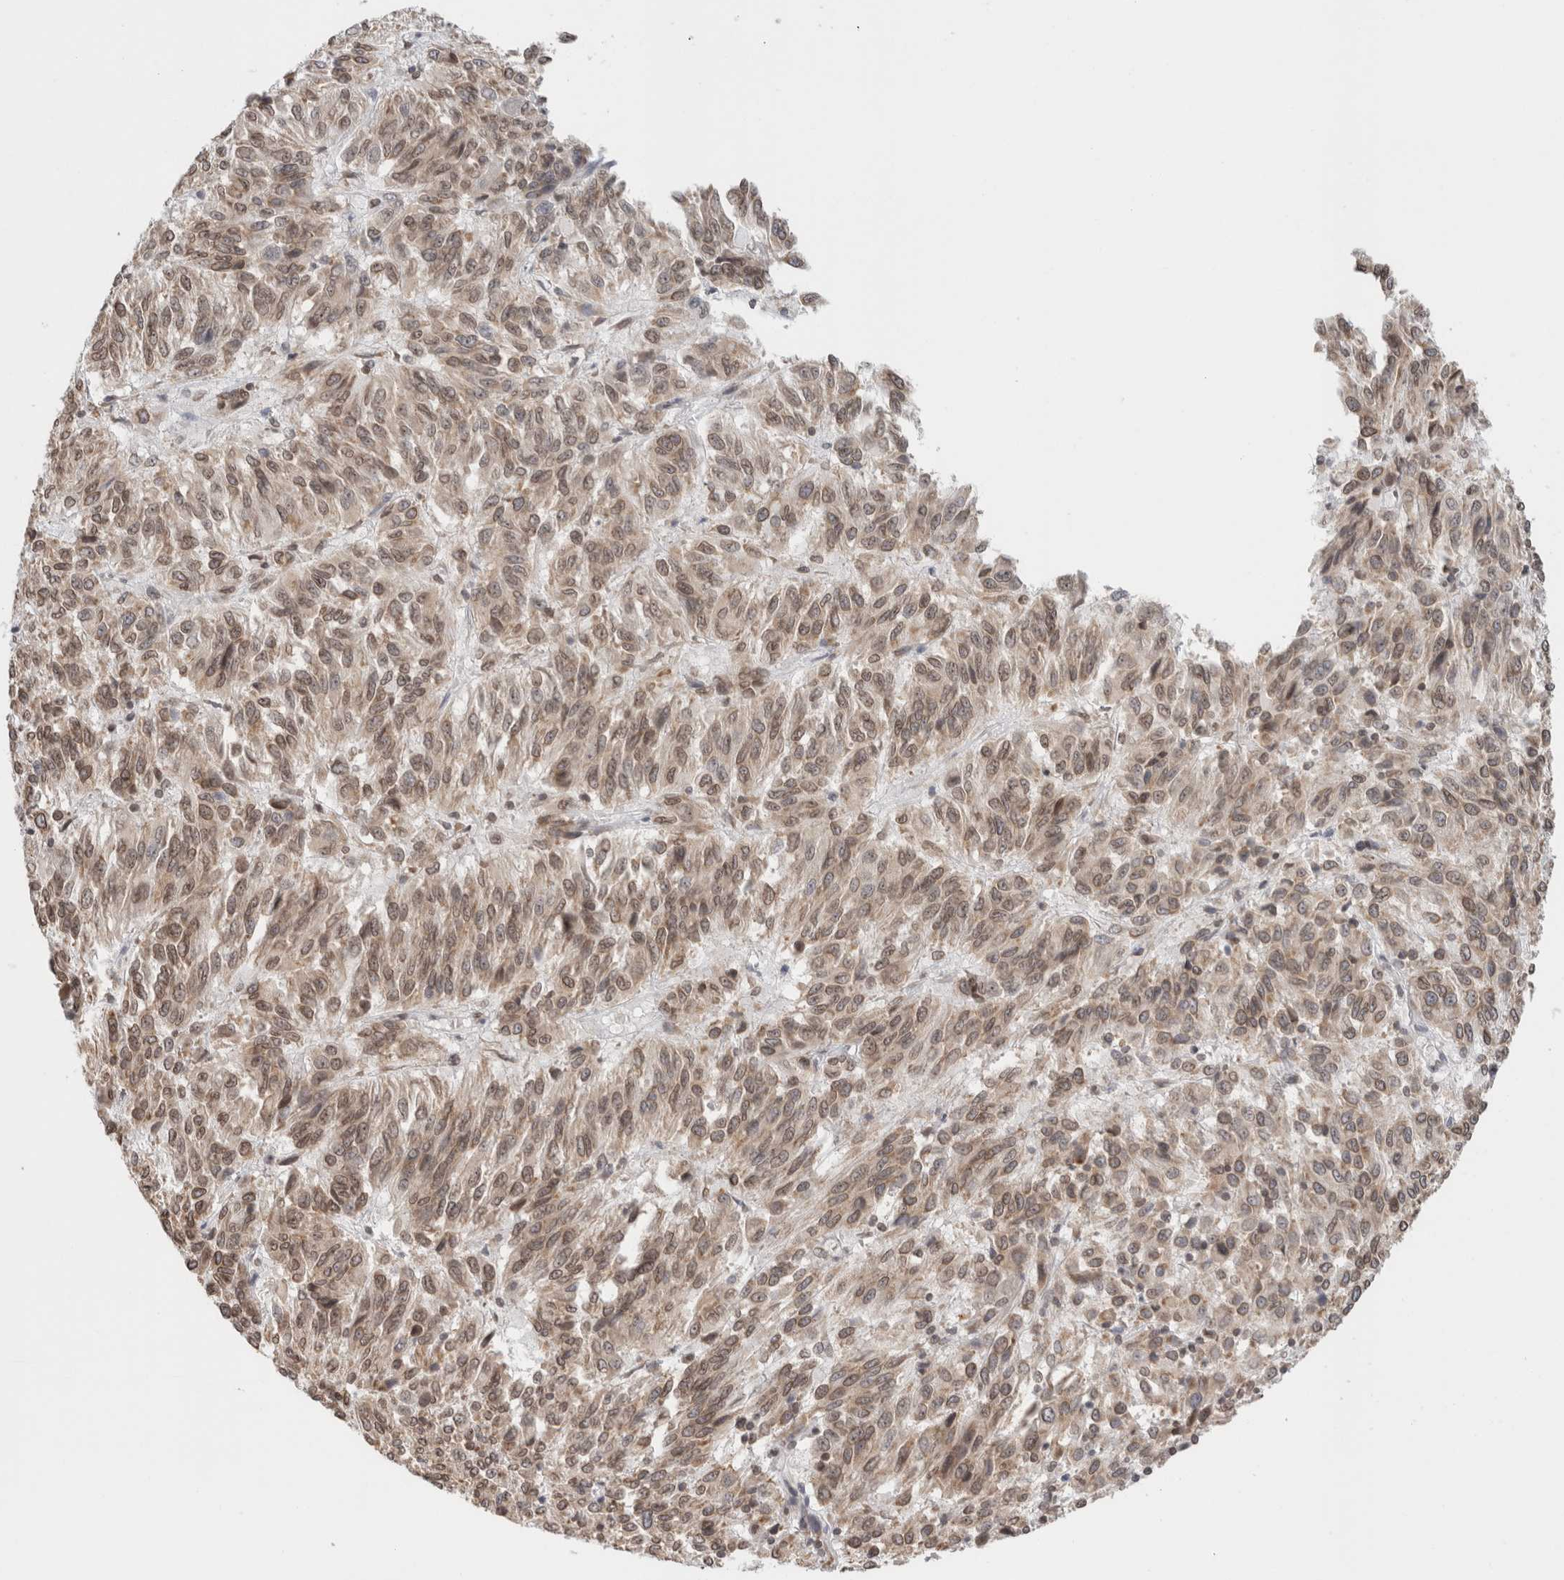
{"staining": {"intensity": "weak", "quantity": ">75%", "location": "cytoplasmic/membranous,nuclear"}, "tissue": "melanoma", "cell_type": "Tumor cells", "image_type": "cancer", "snomed": [{"axis": "morphology", "description": "Malignant melanoma, Metastatic site"}, {"axis": "topography", "description": "Lung"}], "caption": "Protein staining of melanoma tissue demonstrates weak cytoplasmic/membranous and nuclear expression in about >75% of tumor cells.", "gene": "RBMX2", "patient": {"sex": "male", "age": 64}}